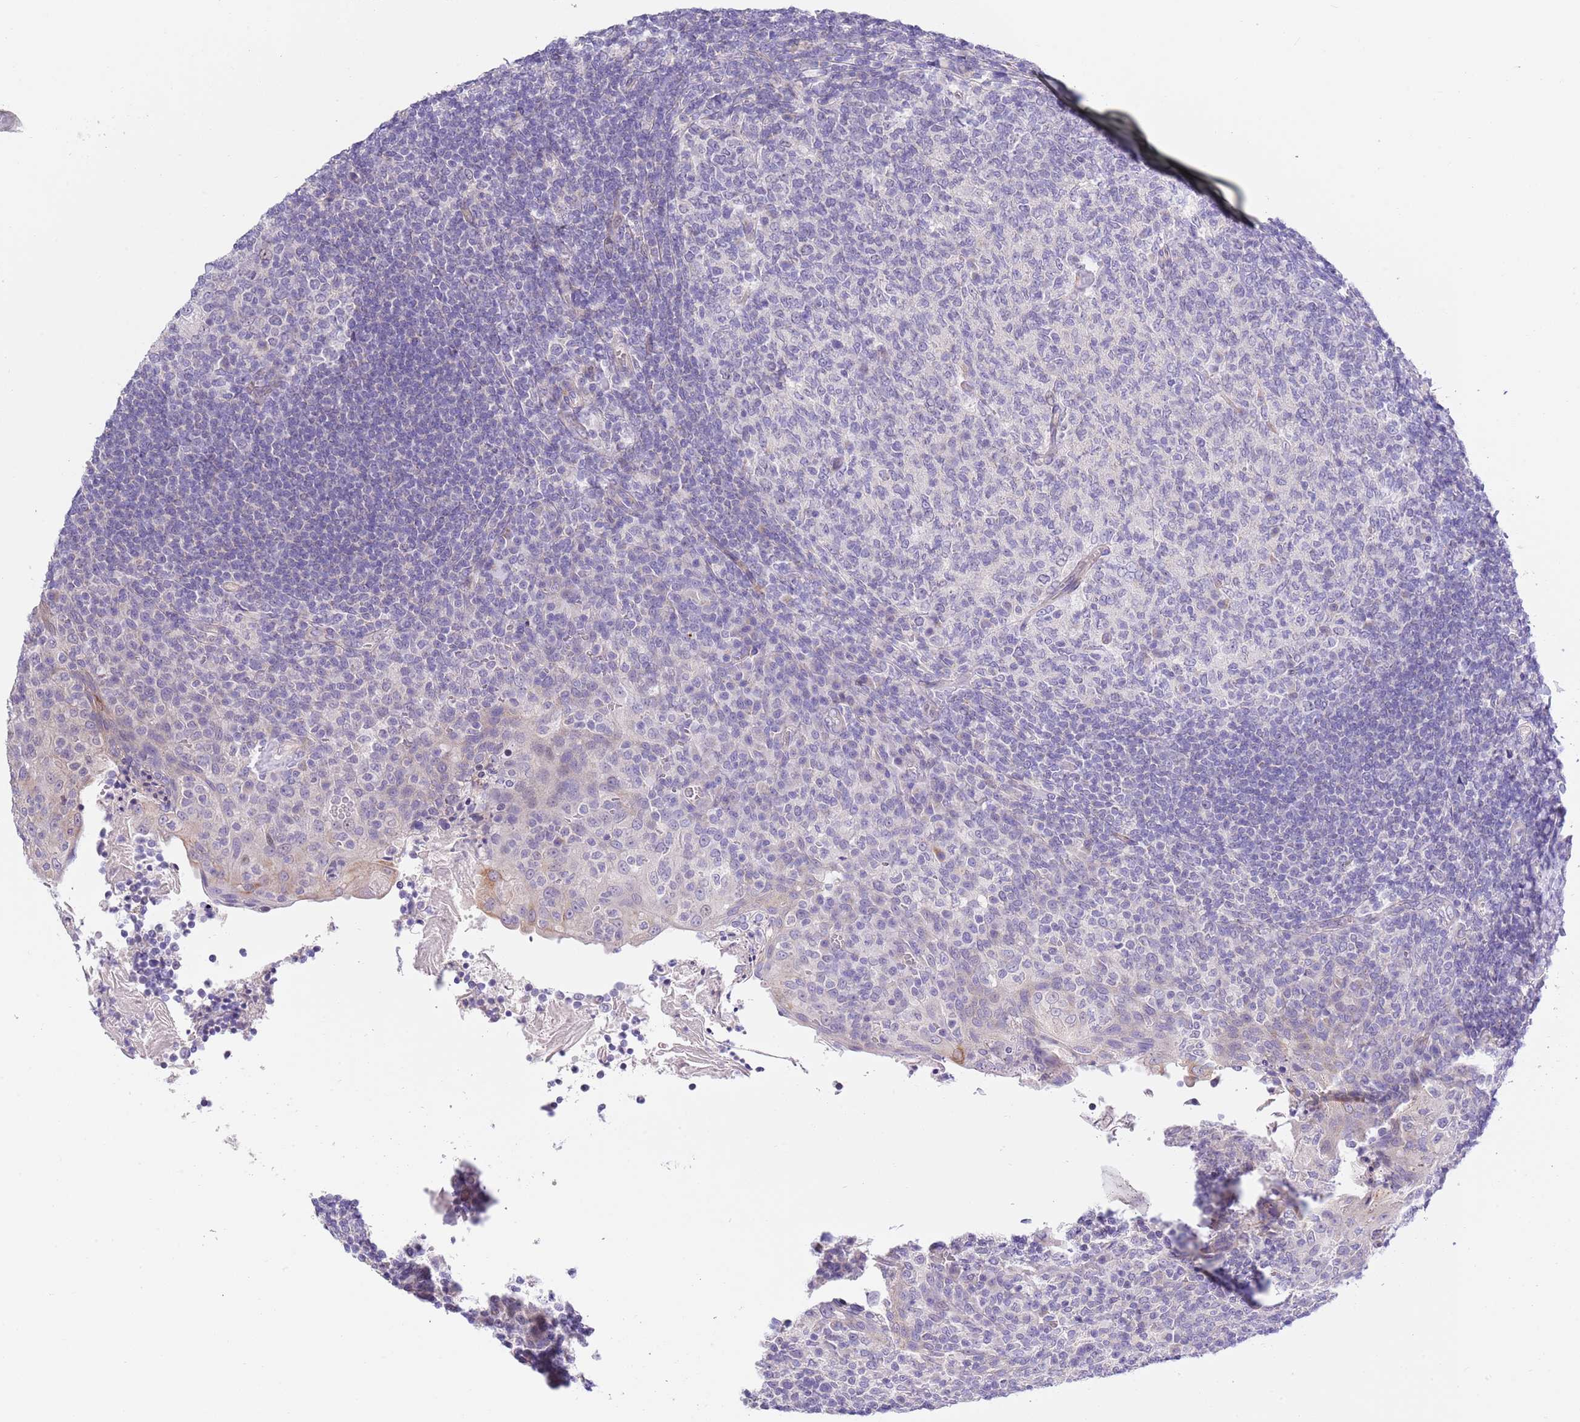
{"staining": {"intensity": "negative", "quantity": "none", "location": "none"}, "tissue": "tonsil", "cell_type": "Germinal center cells", "image_type": "normal", "snomed": [{"axis": "morphology", "description": "Normal tissue, NOS"}, {"axis": "topography", "description": "Tonsil"}], "caption": "Immunohistochemical staining of benign tonsil displays no significant positivity in germinal center cells. (Stains: DAB immunohistochemistry (IHC) with hematoxylin counter stain, Microscopy: brightfield microscopy at high magnification).", "gene": "NET1", "patient": {"sex": "female", "age": 10}}